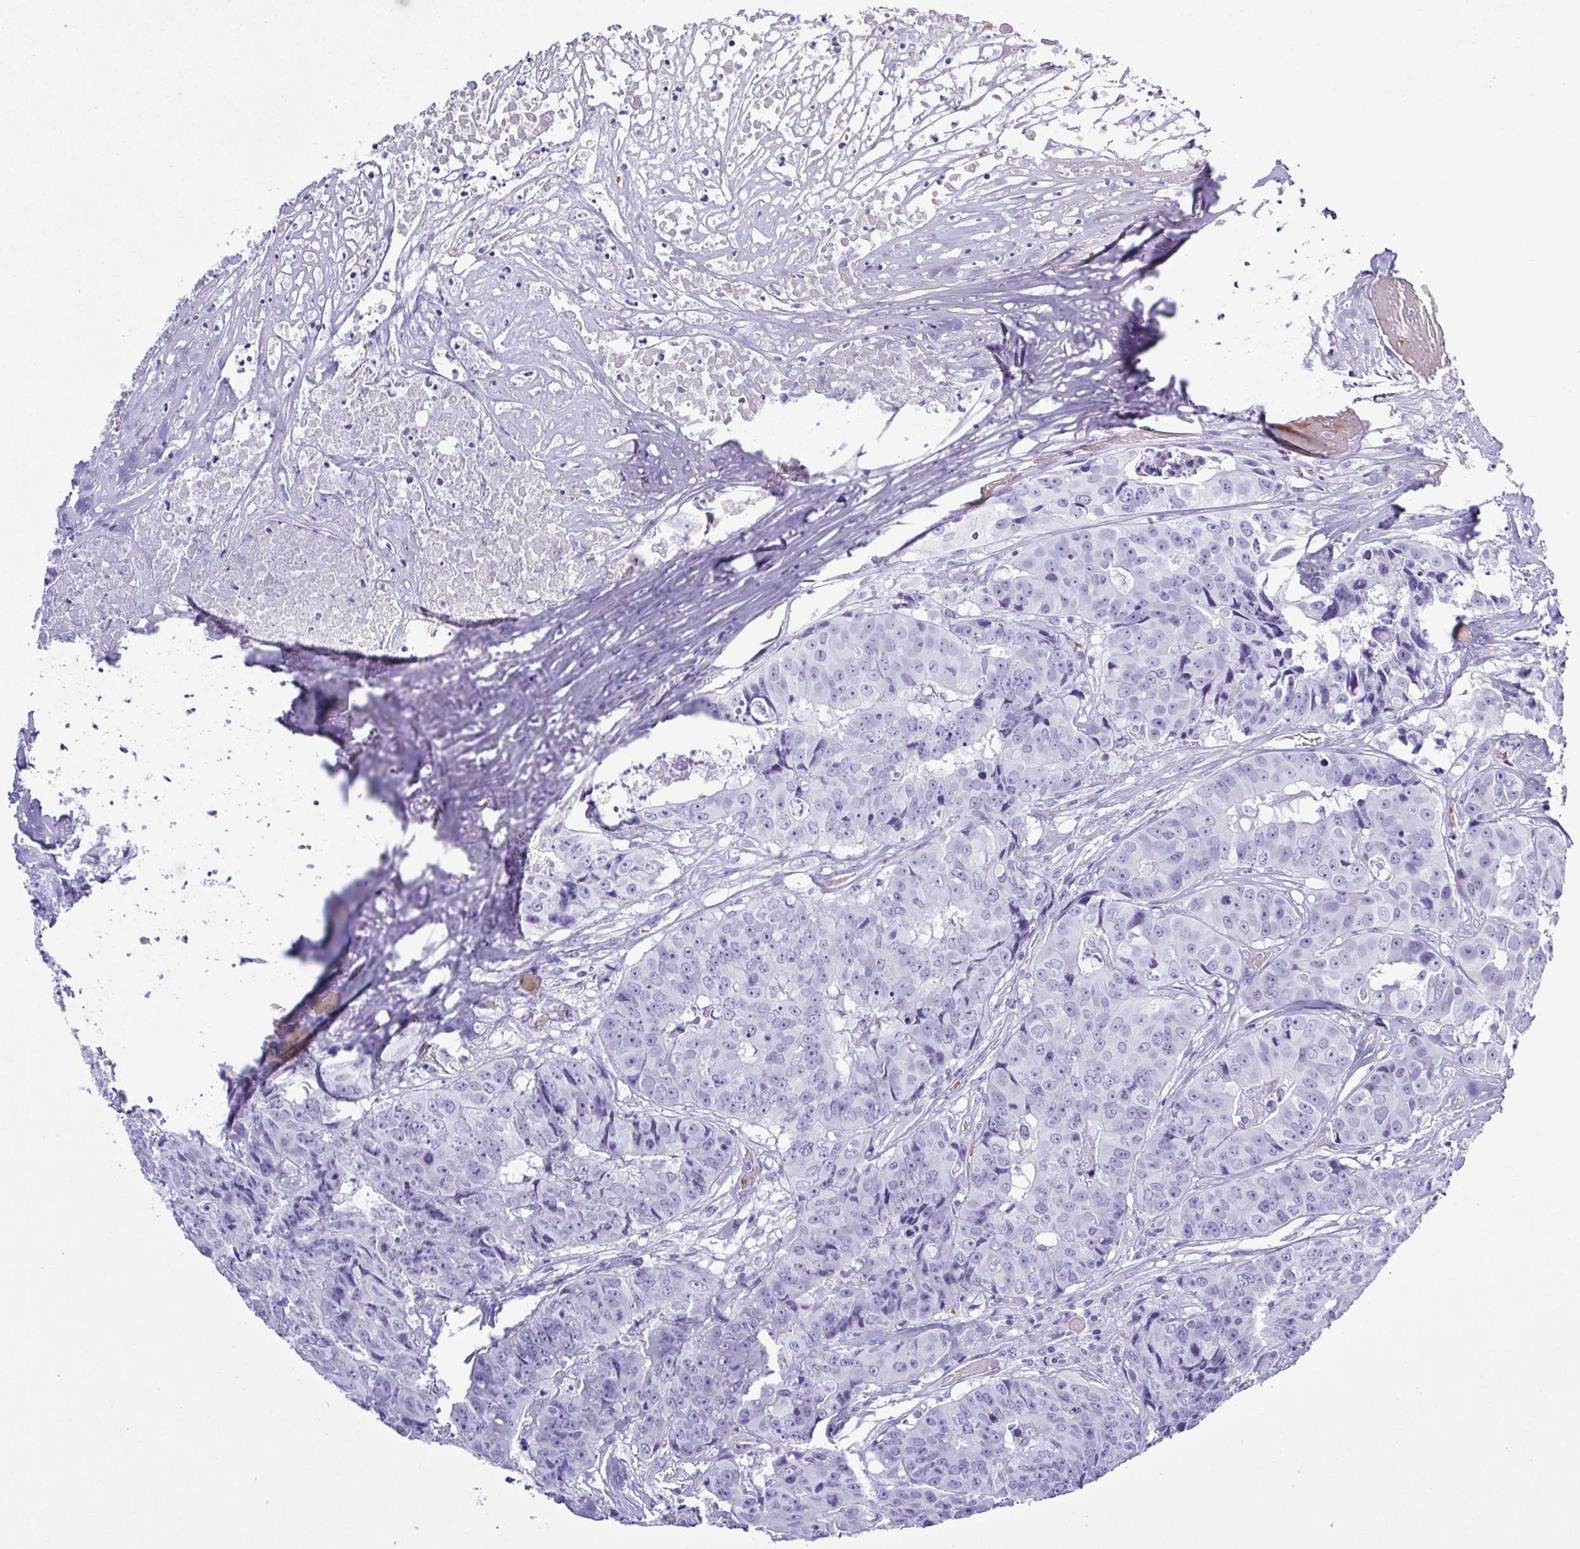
{"staining": {"intensity": "negative", "quantity": "none", "location": "none"}, "tissue": "colorectal cancer", "cell_type": "Tumor cells", "image_type": "cancer", "snomed": [{"axis": "morphology", "description": "Adenocarcinoma, NOS"}, {"axis": "topography", "description": "Rectum"}], "caption": "This is an immunohistochemistry (IHC) image of colorectal cancer. There is no positivity in tumor cells.", "gene": "SYT1", "patient": {"sex": "female", "age": 62}}